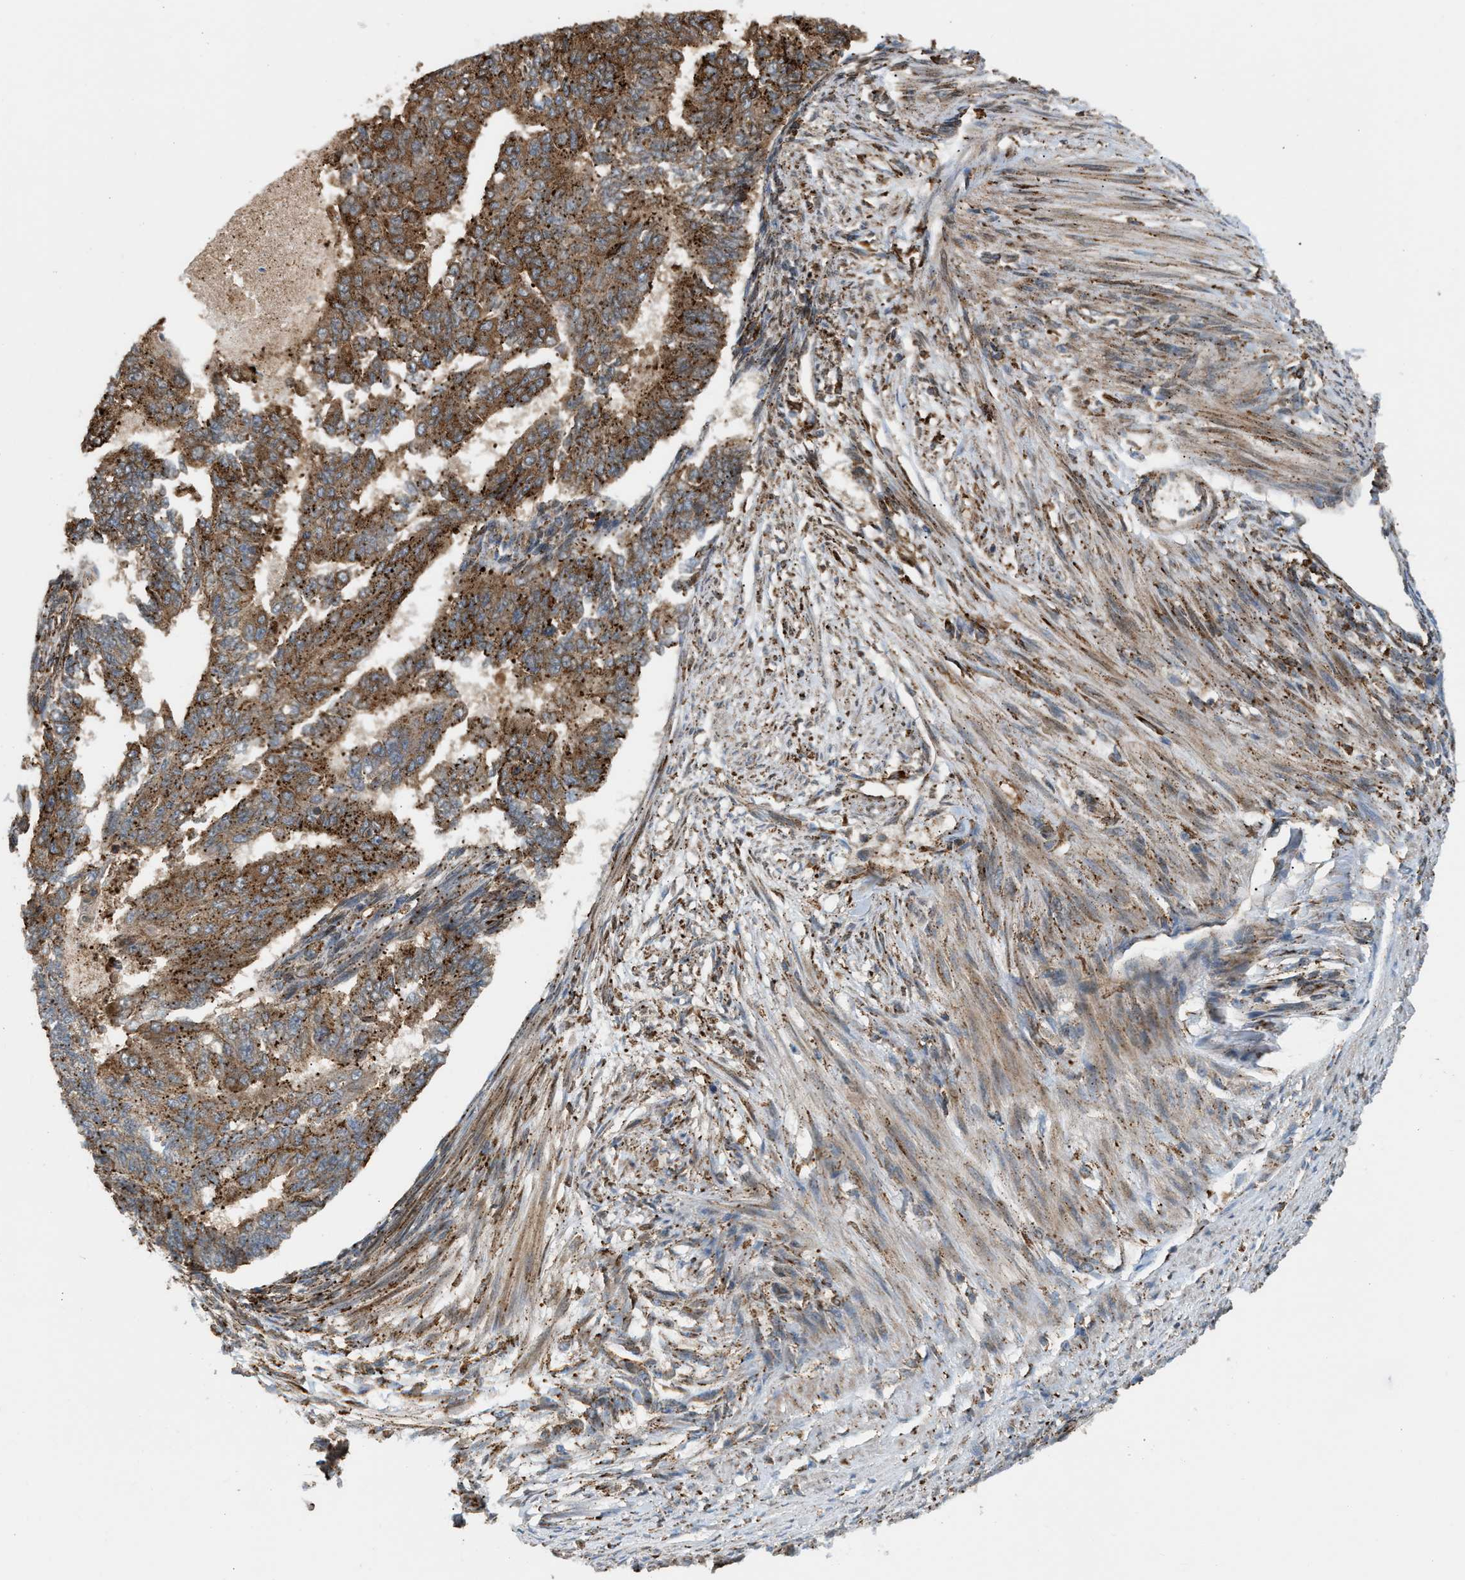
{"staining": {"intensity": "moderate", "quantity": ">75%", "location": "cytoplasmic/membranous"}, "tissue": "endometrial cancer", "cell_type": "Tumor cells", "image_type": "cancer", "snomed": [{"axis": "morphology", "description": "Adenocarcinoma, NOS"}, {"axis": "topography", "description": "Endometrium"}], "caption": "Immunohistochemistry micrograph of neoplastic tissue: endometrial adenocarcinoma stained using immunohistochemistry (IHC) shows medium levels of moderate protein expression localized specifically in the cytoplasmic/membranous of tumor cells, appearing as a cytoplasmic/membranous brown color.", "gene": "BAIAP2L1", "patient": {"sex": "female", "age": 32}}